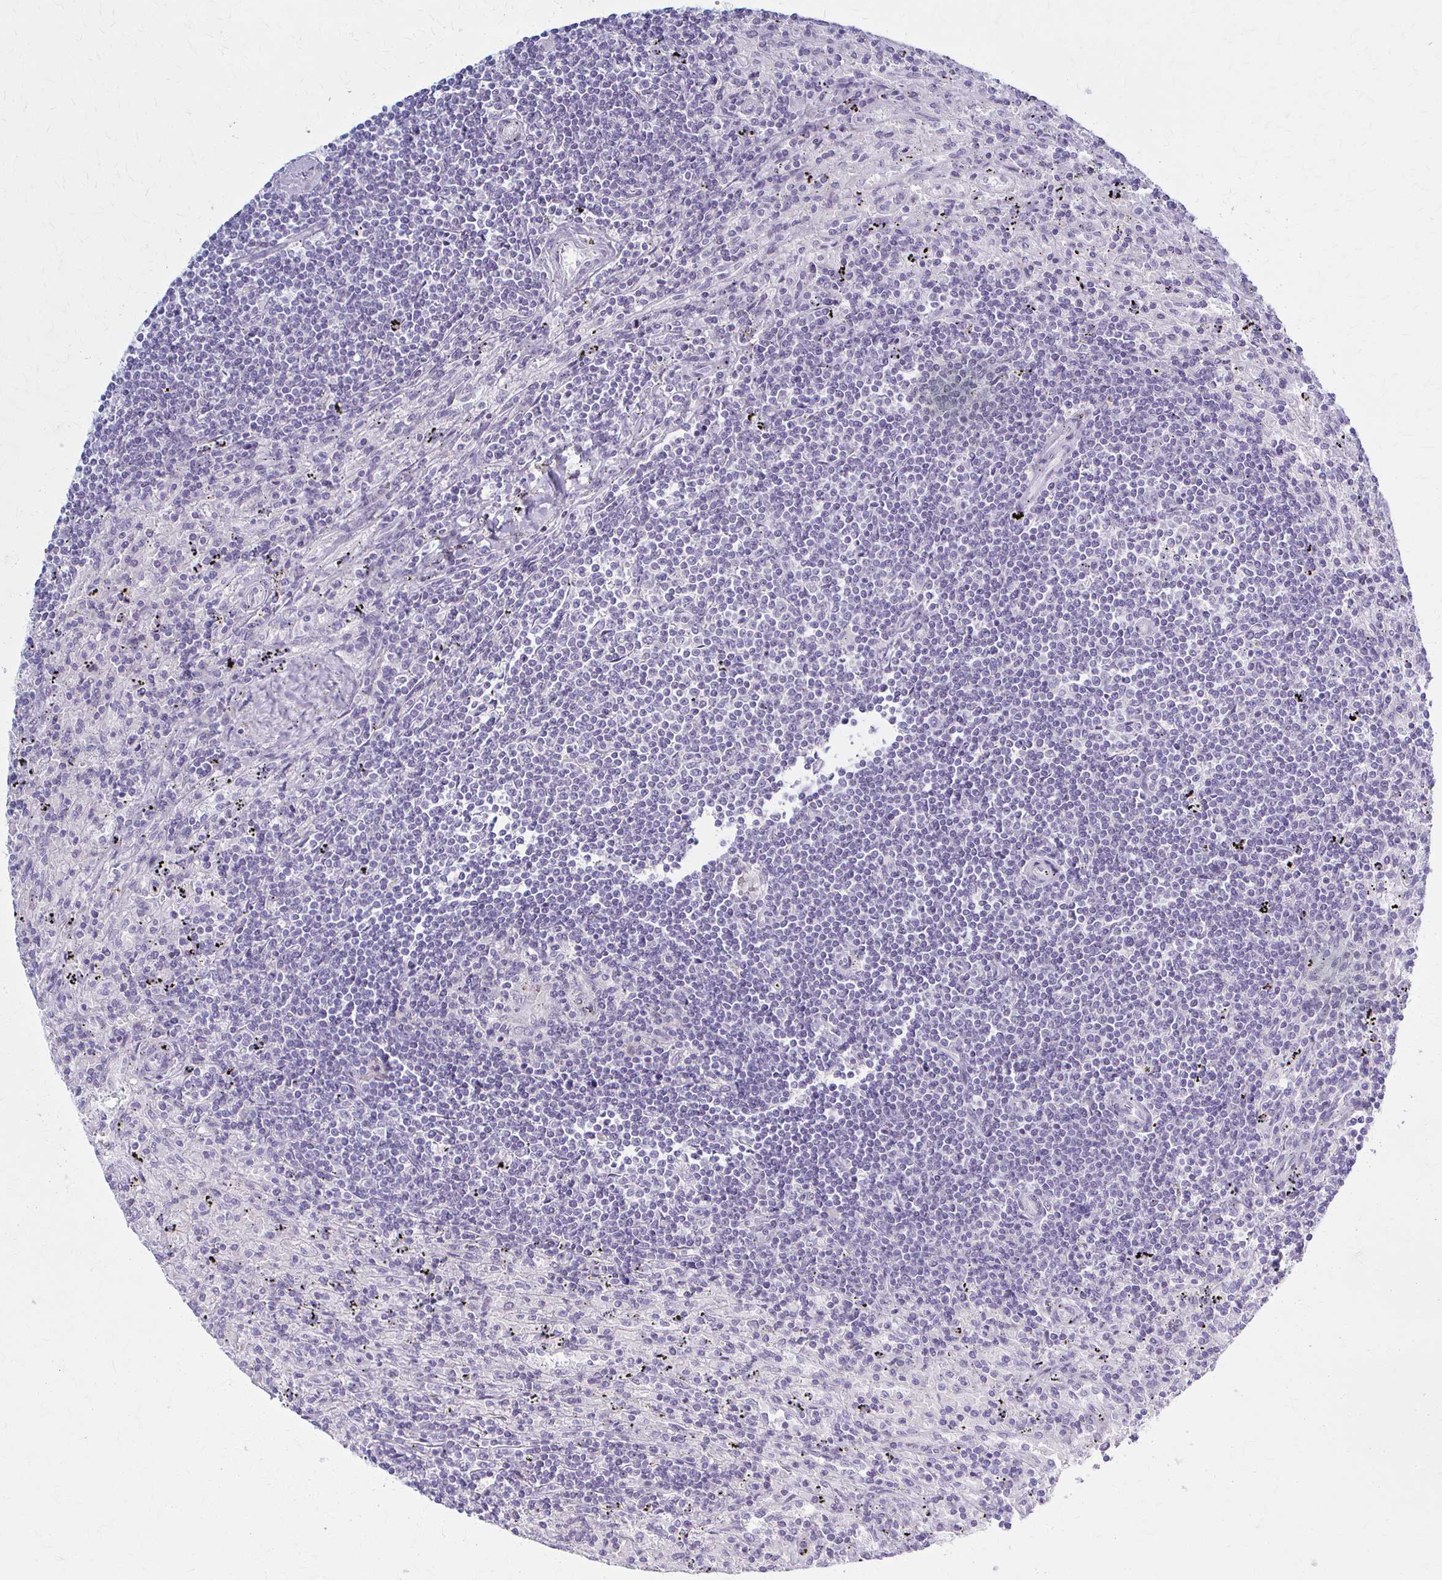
{"staining": {"intensity": "negative", "quantity": "none", "location": "none"}, "tissue": "lymphoma", "cell_type": "Tumor cells", "image_type": "cancer", "snomed": [{"axis": "morphology", "description": "Malignant lymphoma, non-Hodgkin's type, Low grade"}, {"axis": "topography", "description": "Spleen"}], "caption": "Immunohistochemistry of lymphoma shows no expression in tumor cells.", "gene": "PRKRA", "patient": {"sex": "male", "age": 76}}